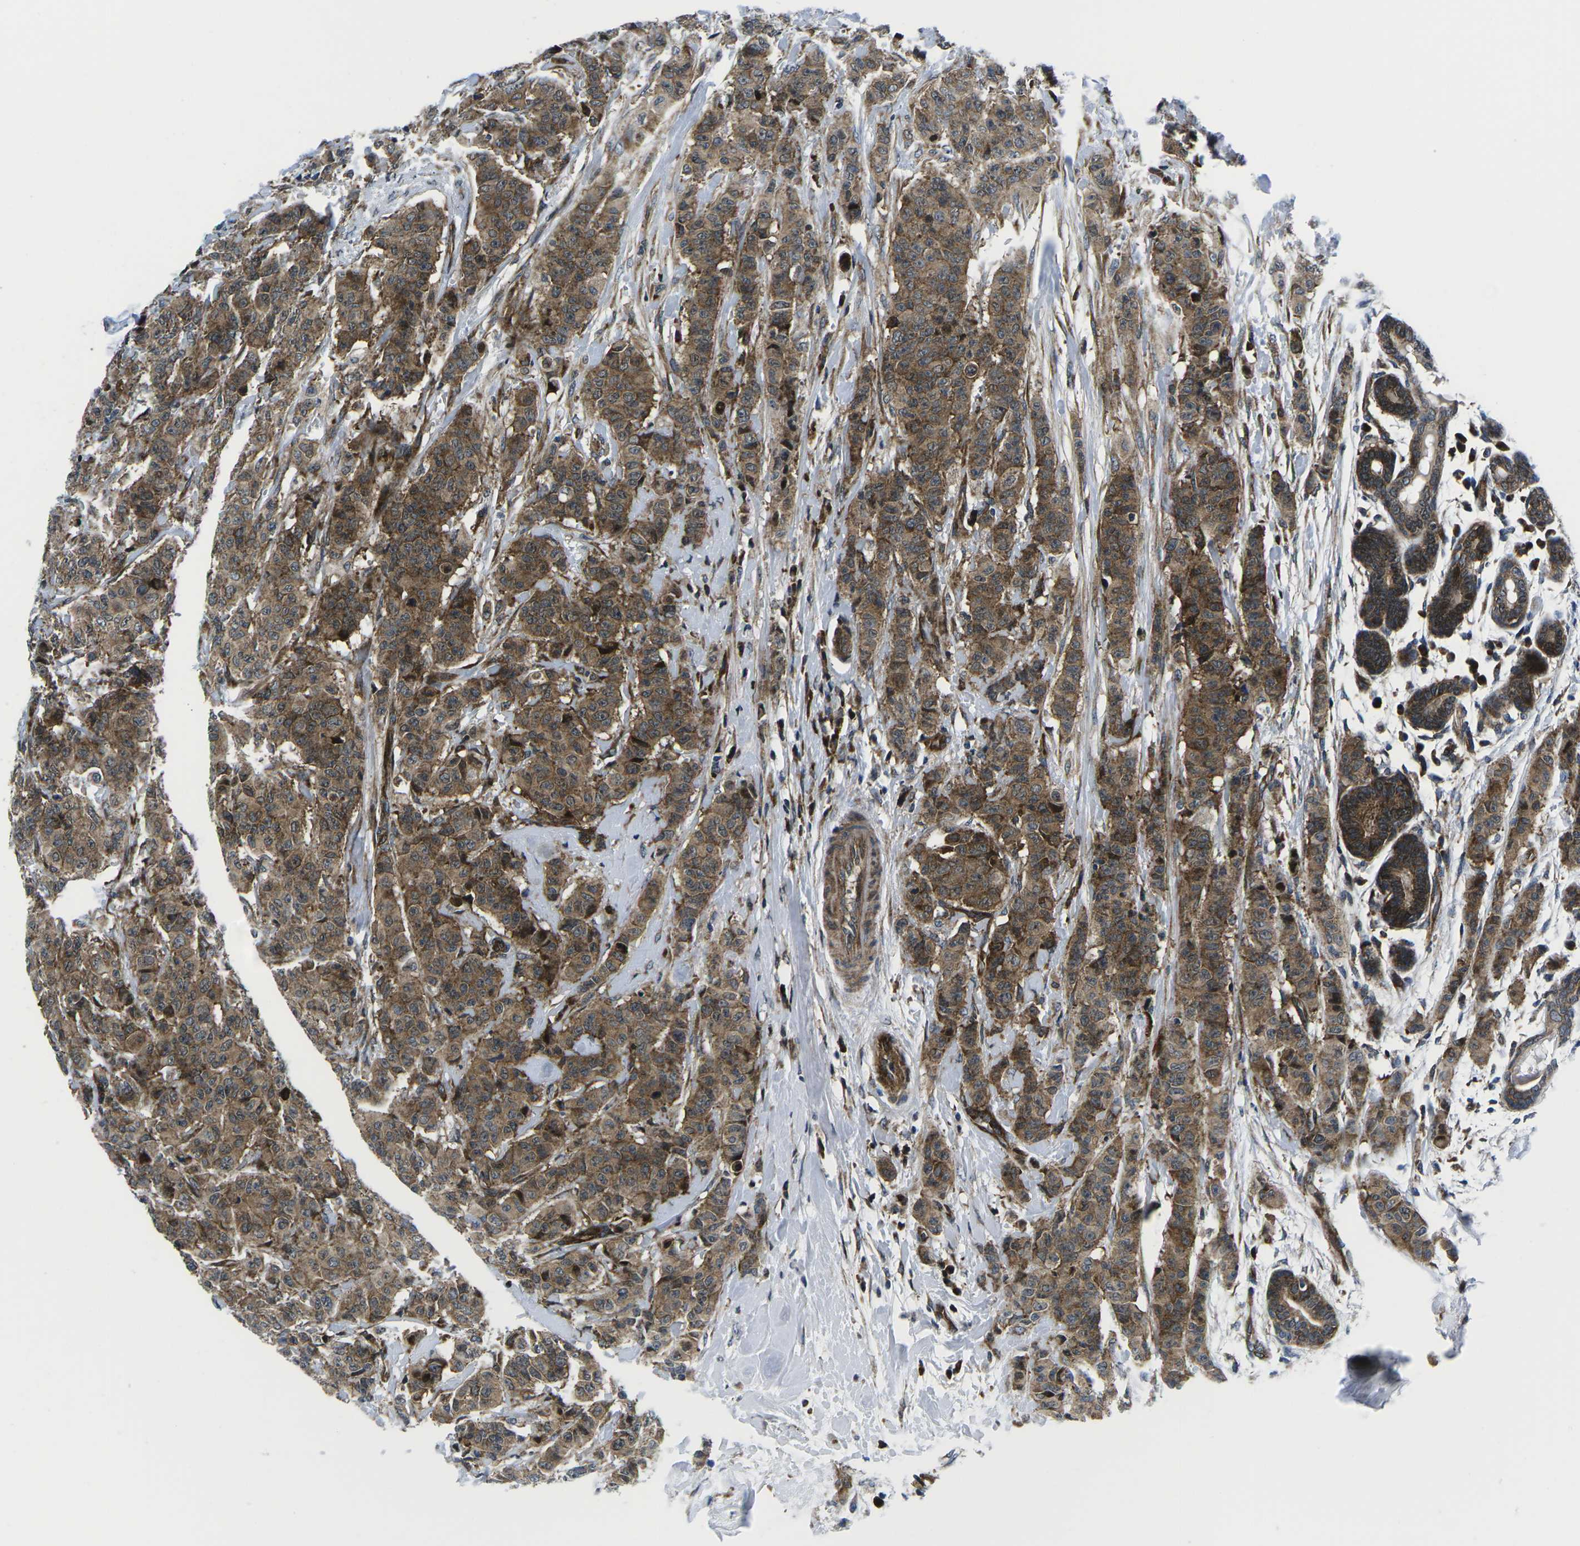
{"staining": {"intensity": "moderate", "quantity": ">75%", "location": "cytoplasmic/membranous"}, "tissue": "breast cancer", "cell_type": "Tumor cells", "image_type": "cancer", "snomed": [{"axis": "morphology", "description": "Normal tissue, NOS"}, {"axis": "morphology", "description": "Duct carcinoma"}, {"axis": "topography", "description": "Breast"}], "caption": "Immunohistochemical staining of breast cancer (infiltrating ductal carcinoma) demonstrates medium levels of moderate cytoplasmic/membranous protein positivity in approximately >75% of tumor cells.", "gene": "EIF4E", "patient": {"sex": "female", "age": 40}}